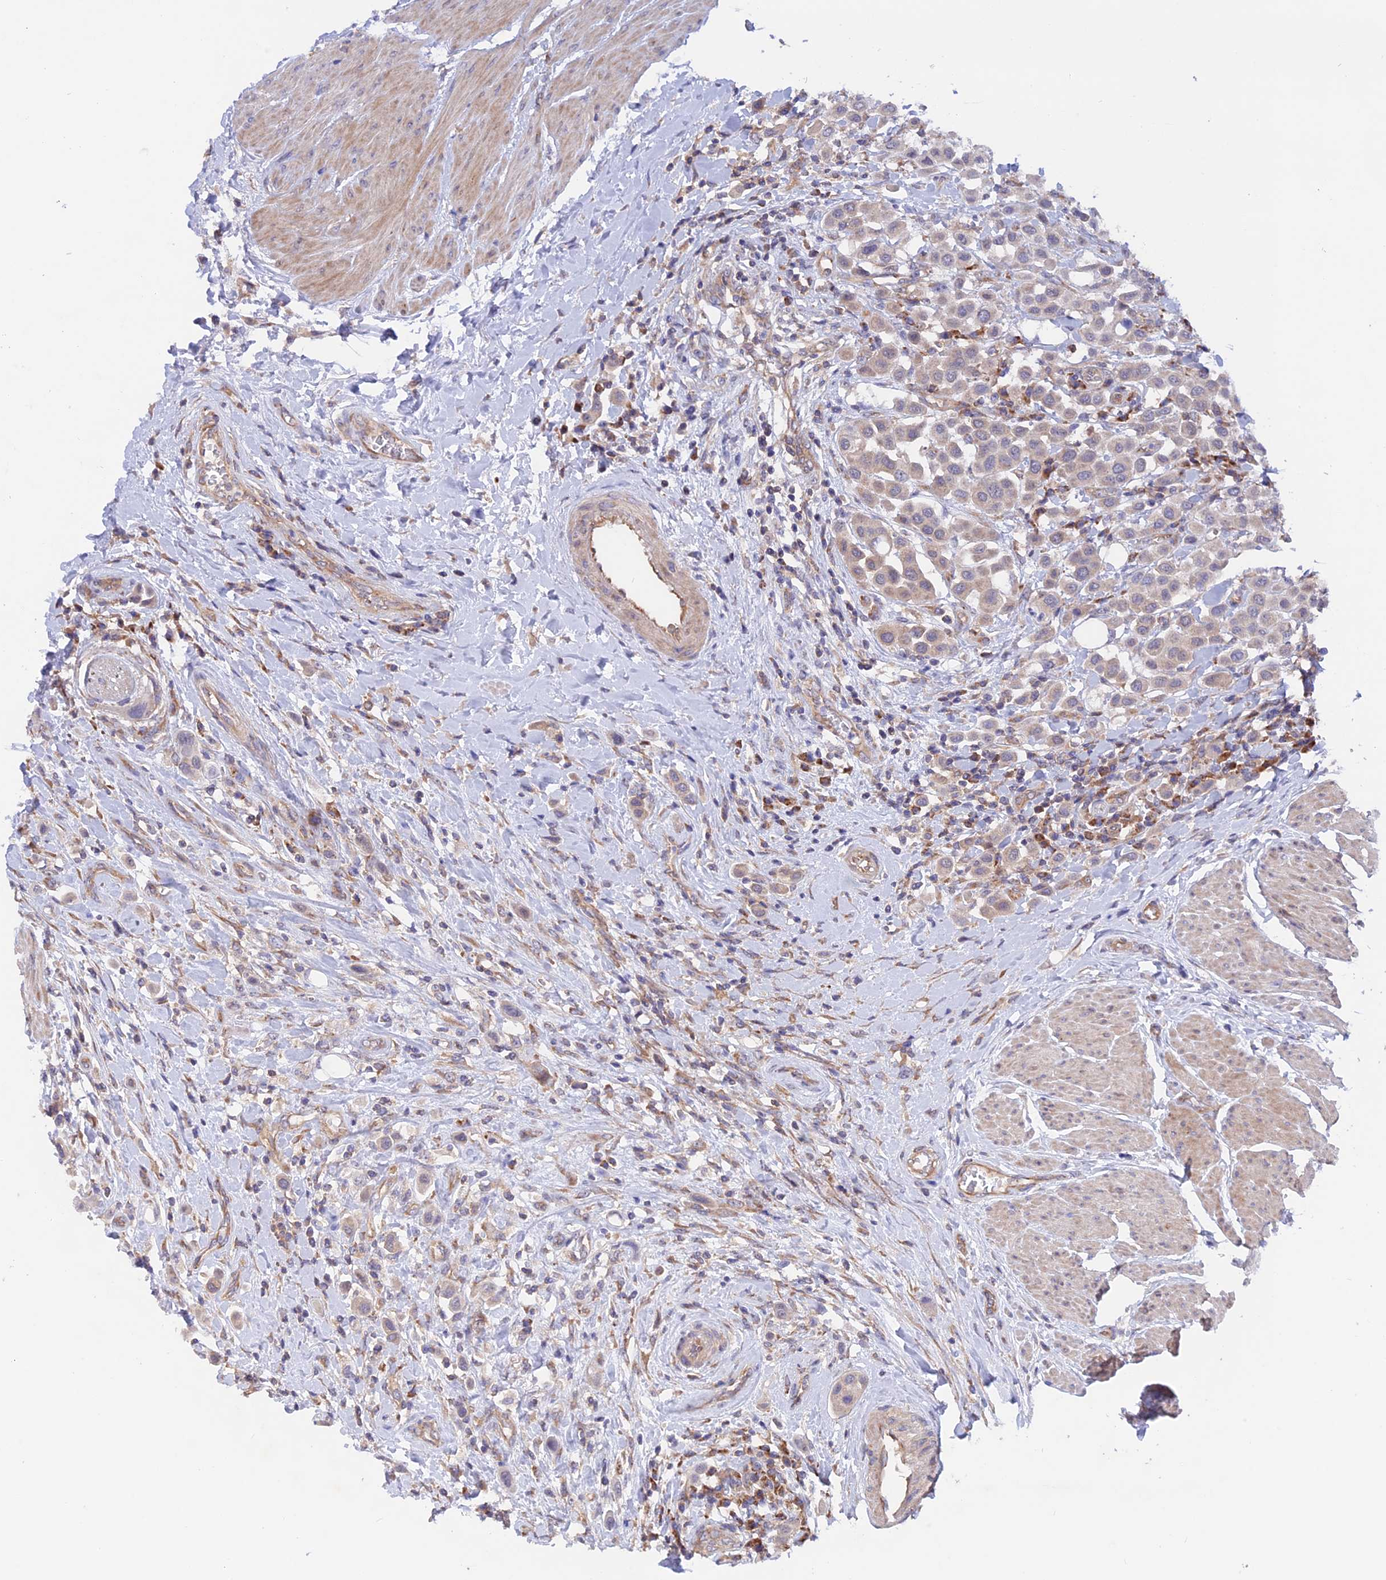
{"staining": {"intensity": "weak", "quantity": "25%-75%", "location": "cytoplasmic/membranous"}, "tissue": "urothelial cancer", "cell_type": "Tumor cells", "image_type": "cancer", "snomed": [{"axis": "morphology", "description": "Urothelial carcinoma, High grade"}, {"axis": "topography", "description": "Urinary bladder"}], "caption": "This is an image of immunohistochemistry staining of urothelial cancer, which shows weak positivity in the cytoplasmic/membranous of tumor cells.", "gene": "HYCC1", "patient": {"sex": "male", "age": 50}}